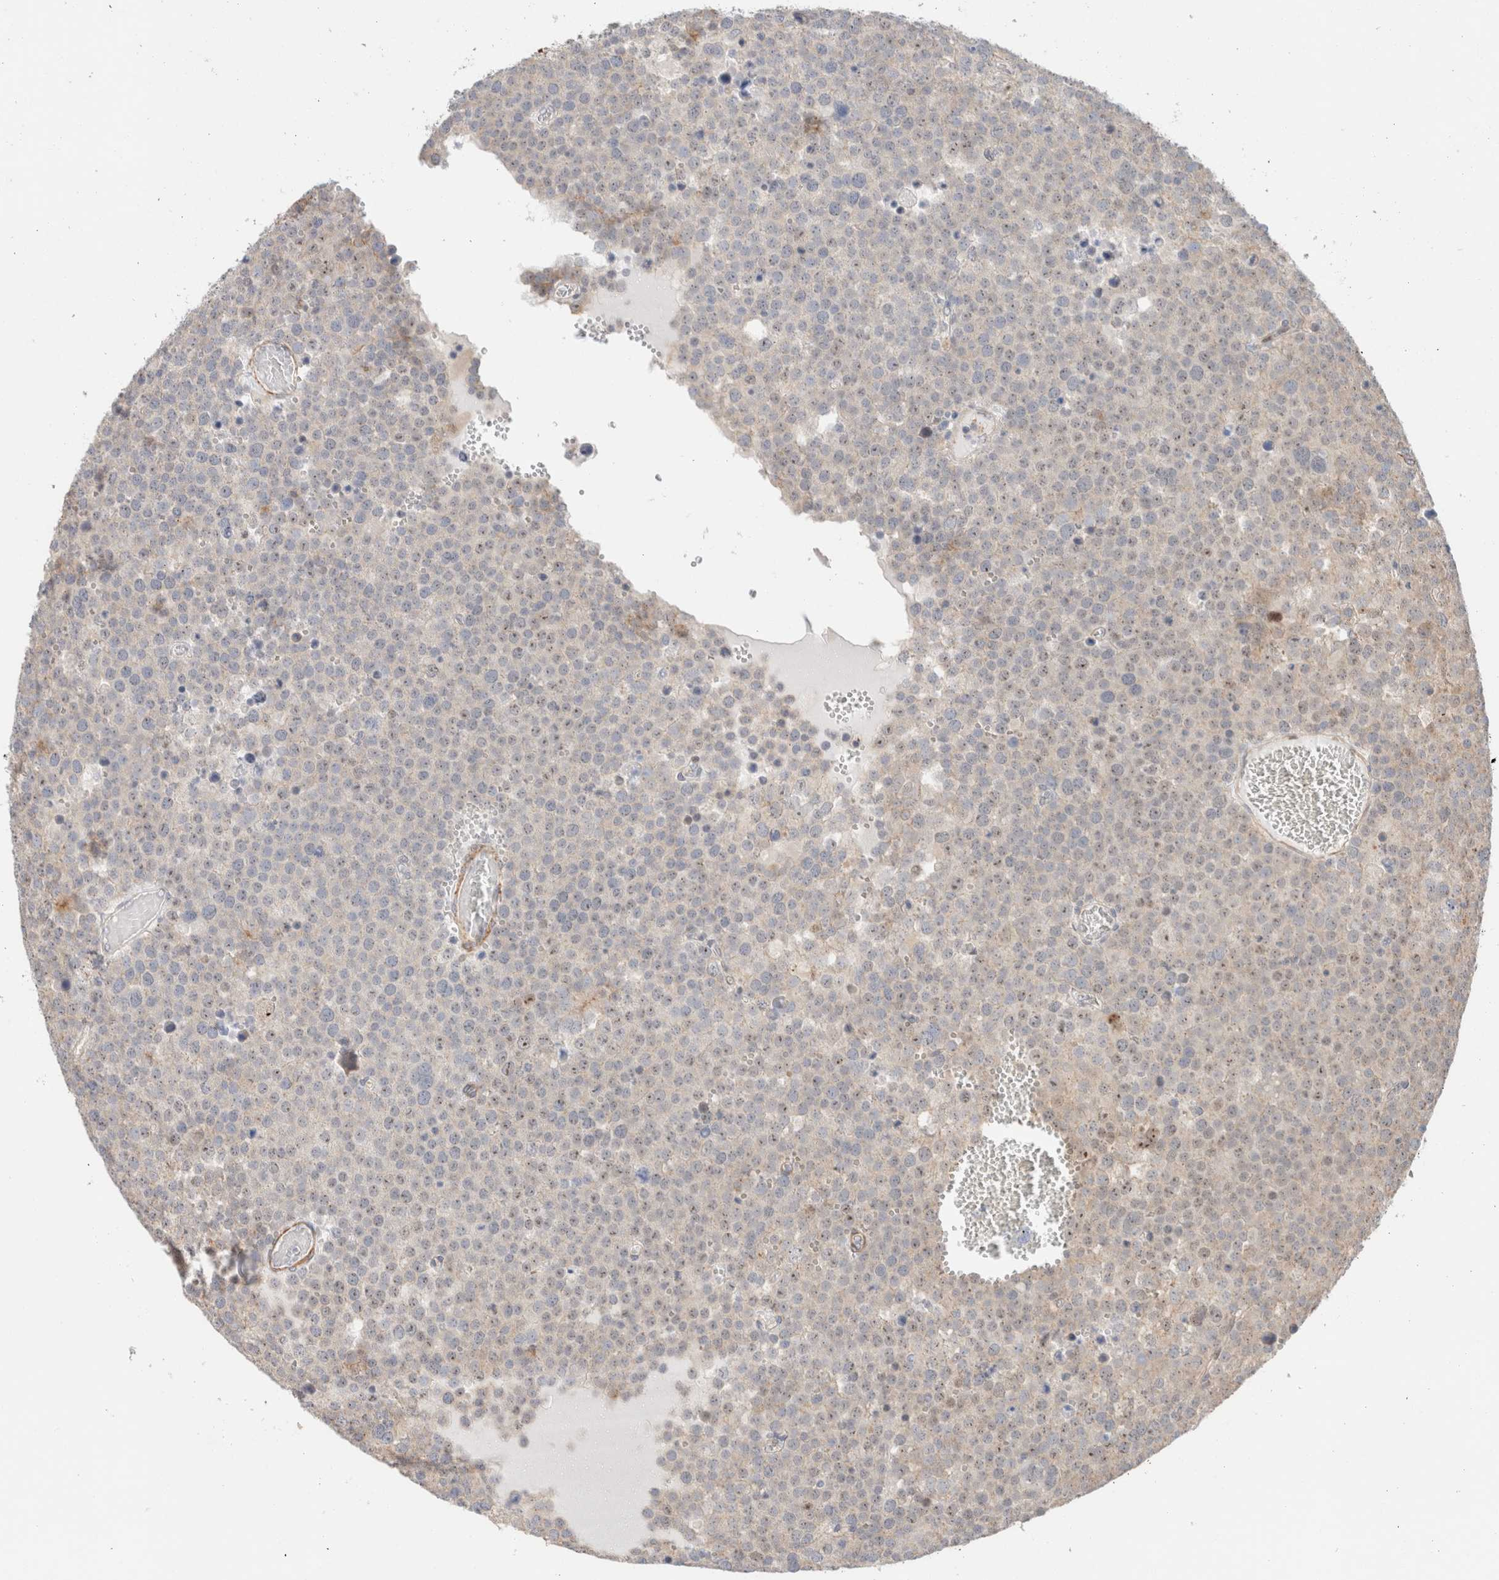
{"staining": {"intensity": "weak", "quantity": "<25%", "location": "nuclear"}, "tissue": "testis cancer", "cell_type": "Tumor cells", "image_type": "cancer", "snomed": [{"axis": "morphology", "description": "Seminoma, NOS"}, {"axis": "topography", "description": "Testis"}], "caption": "Immunohistochemistry image of testis cancer stained for a protein (brown), which displays no staining in tumor cells. Nuclei are stained in blue.", "gene": "ID3", "patient": {"sex": "male", "age": 71}}